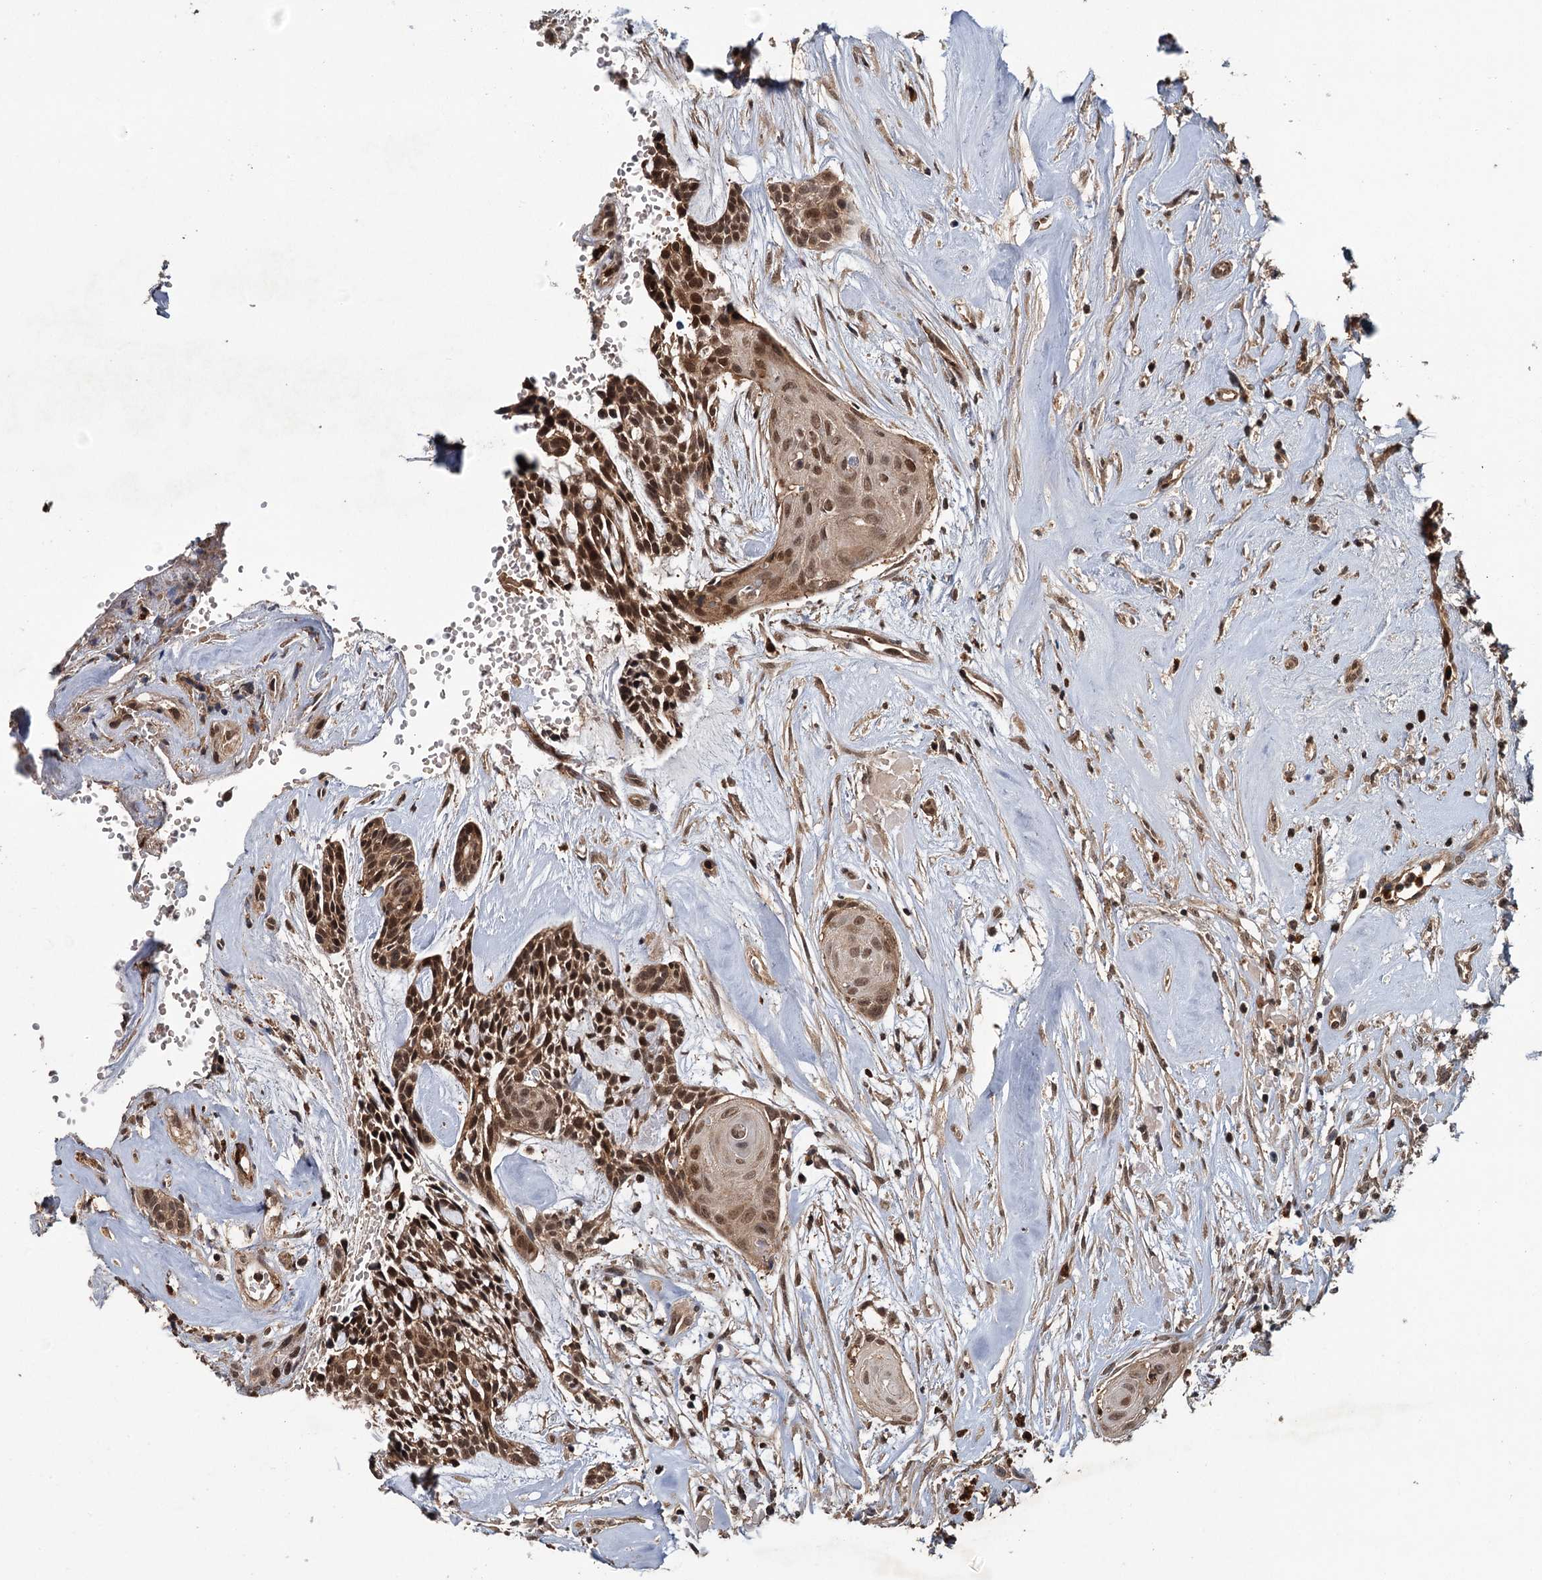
{"staining": {"intensity": "strong", "quantity": ">75%", "location": "cytoplasmic/membranous,nuclear"}, "tissue": "head and neck cancer", "cell_type": "Tumor cells", "image_type": "cancer", "snomed": [{"axis": "morphology", "description": "Adenocarcinoma, NOS"}, {"axis": "topography", "description": "Subcutis"}, {"axis": "topography", "description": "Head-Neck"}], "caption": "Head and neck cancer tissue reveals strong cytoplasmic/membranous and nuclear positivity in about >75% of tumor cells", "gene": "KANSL2", "patient": {"sex": "female", "age": 73}}